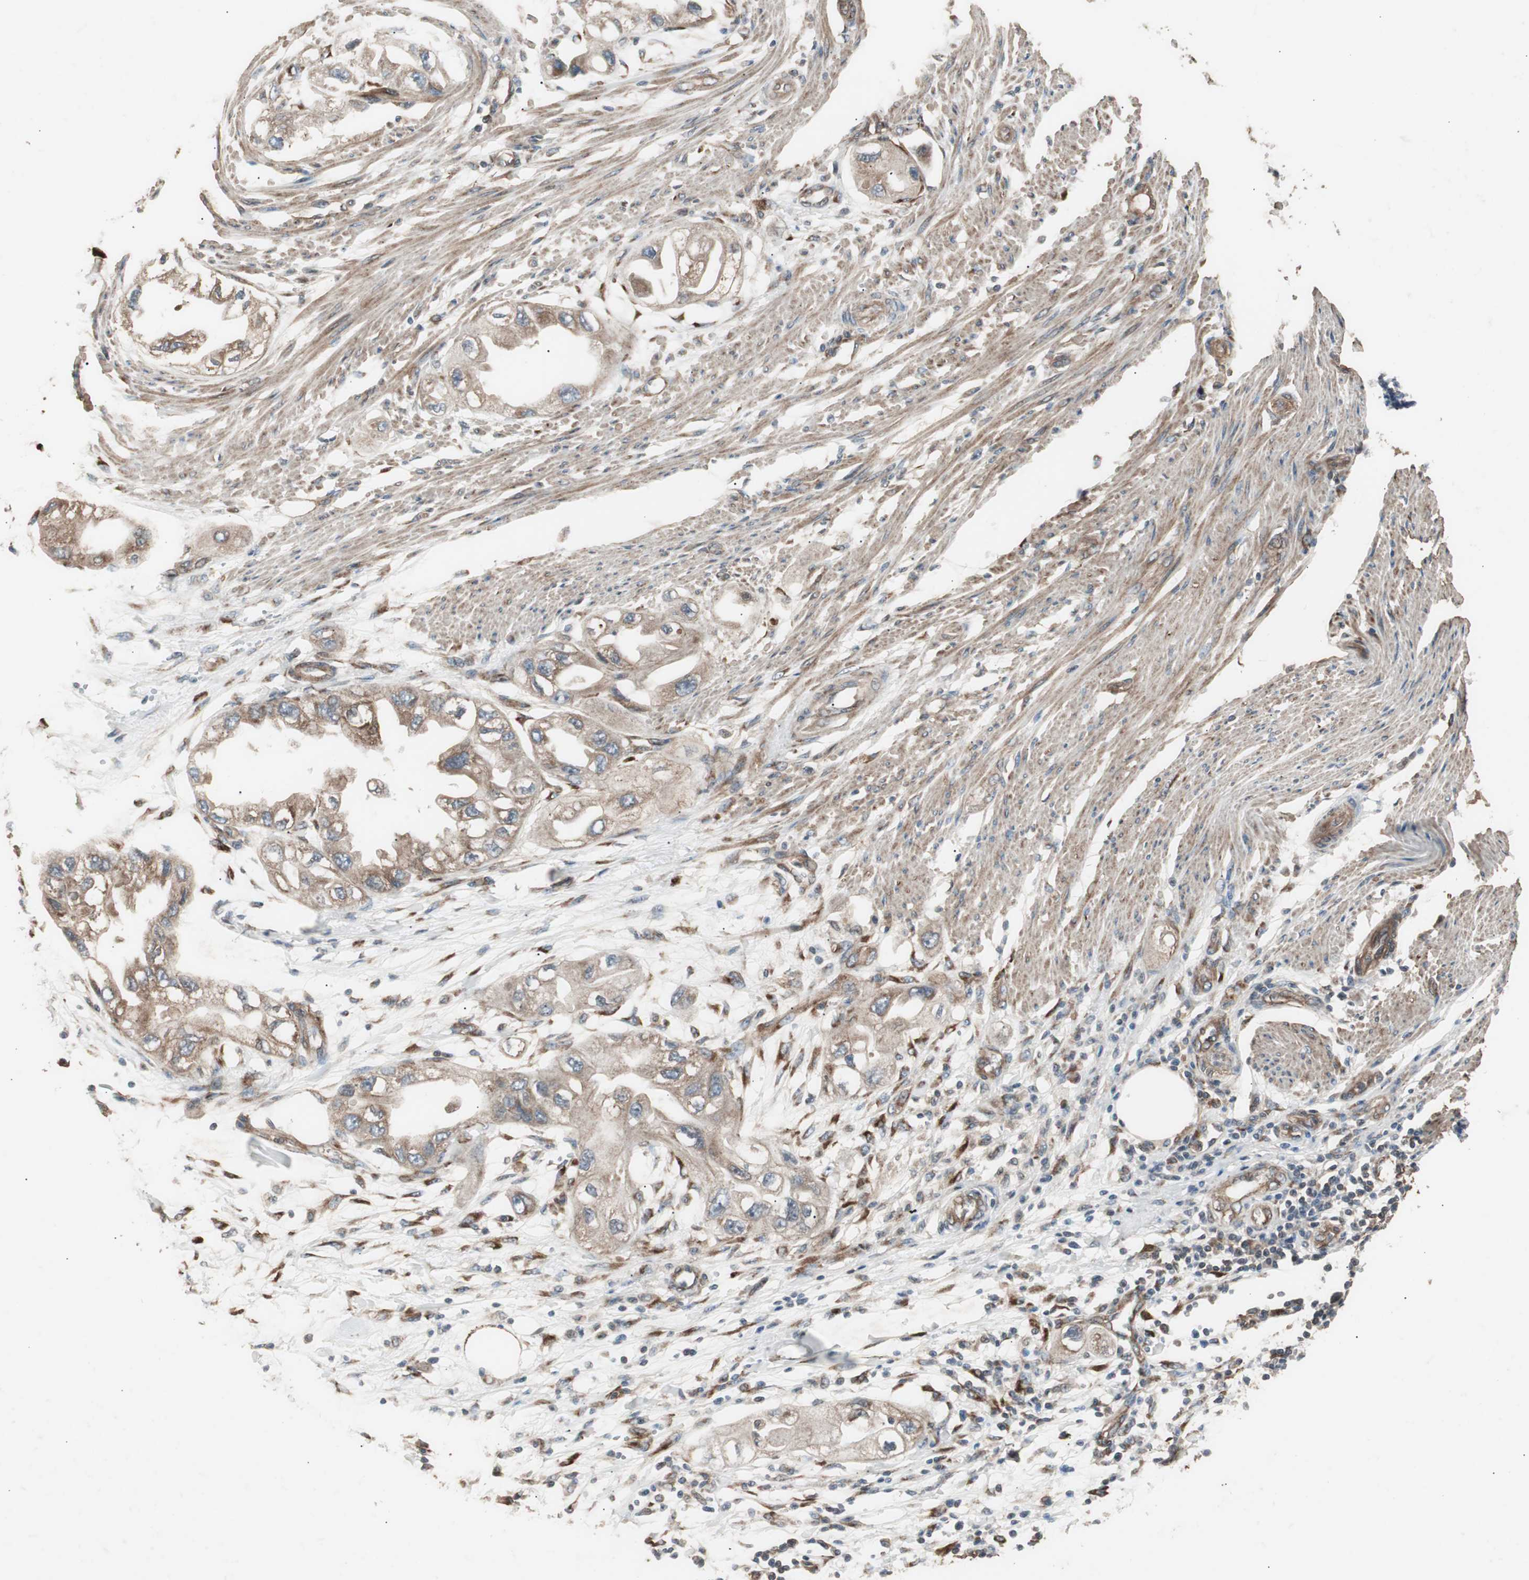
{"staining": {"intensity": "moderate", "quantity": ">75%", "location": "cytoplasmic/membranous"}, "tissue": "endometrial cancer", "cell_type": "Tumor cells", "image_type": "cancer", "snomed": [{"axis": "morphology", "description": "Adenocarcinoma, NOS"}, {"axis": "topography", "description": "Endometrium"}], "caption": "A brown stain shows moderate cytoplasmic/membranous expression of a protein in endometrial cancer tumor cells. Nuclei are stained in blue.", "gene": "LZTS1", "patient": {"sex": "female", "age": 67}}